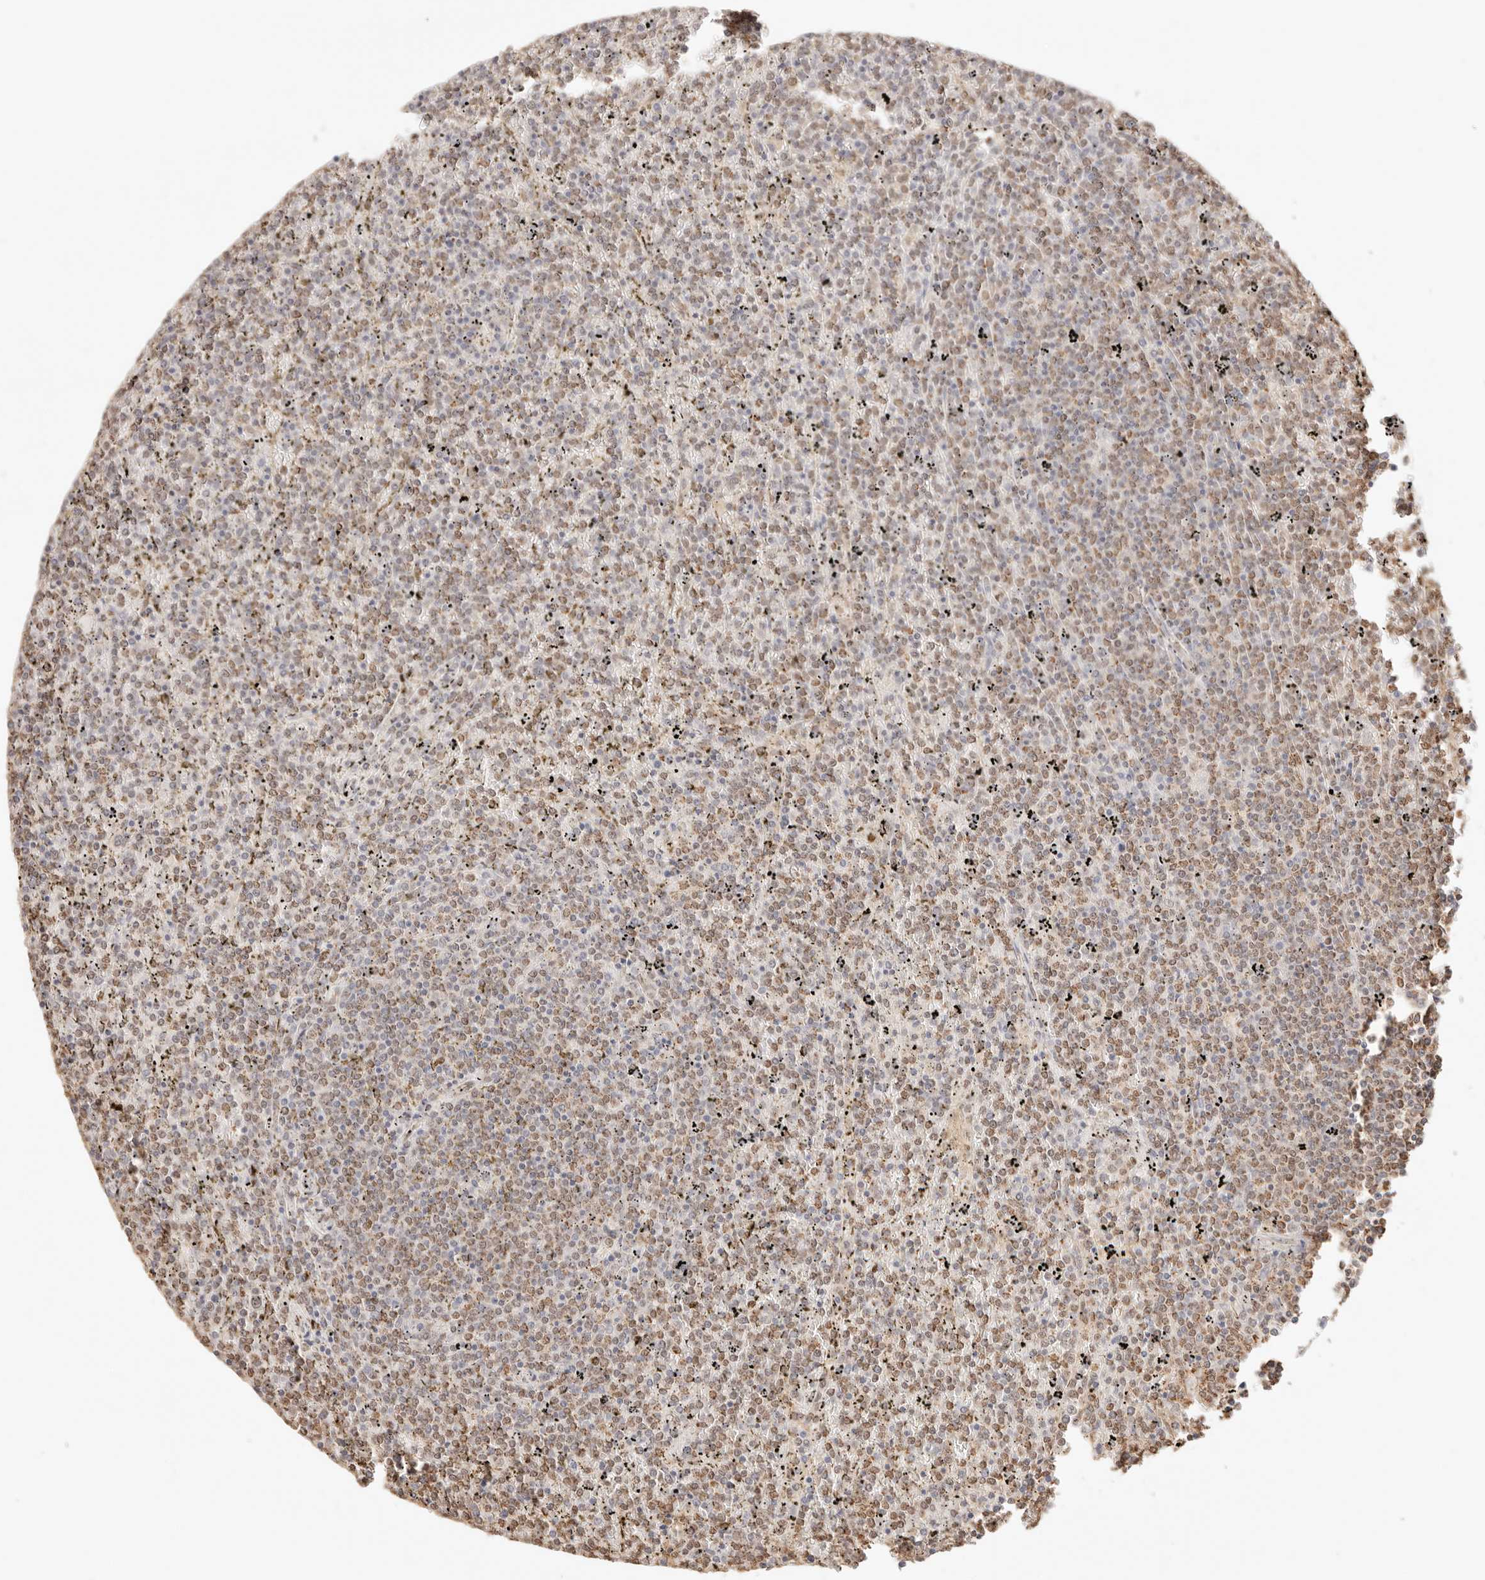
{"staining": {"intensity": "moderate", "quantity": ">75%", "location": "nuclear"}, "tissue": "lymphoma", "cell_type": "Tumor cells", "image_type": "cancer", "snomed": [{"axis": "morphology", "description": "Malignant lymphoma, non-Hodgkin's type, Low grade"}, {"axis": "topography", "description": "Spleen"}], "caption": "Lymphoma tissue reveals moderate nuclear expression in about >75% of tumor cells (Brightfield microscopy of DAB IHC at high magnification).", "gene": "IL1R2", "patient": {"sex": "female", "age": 19}}